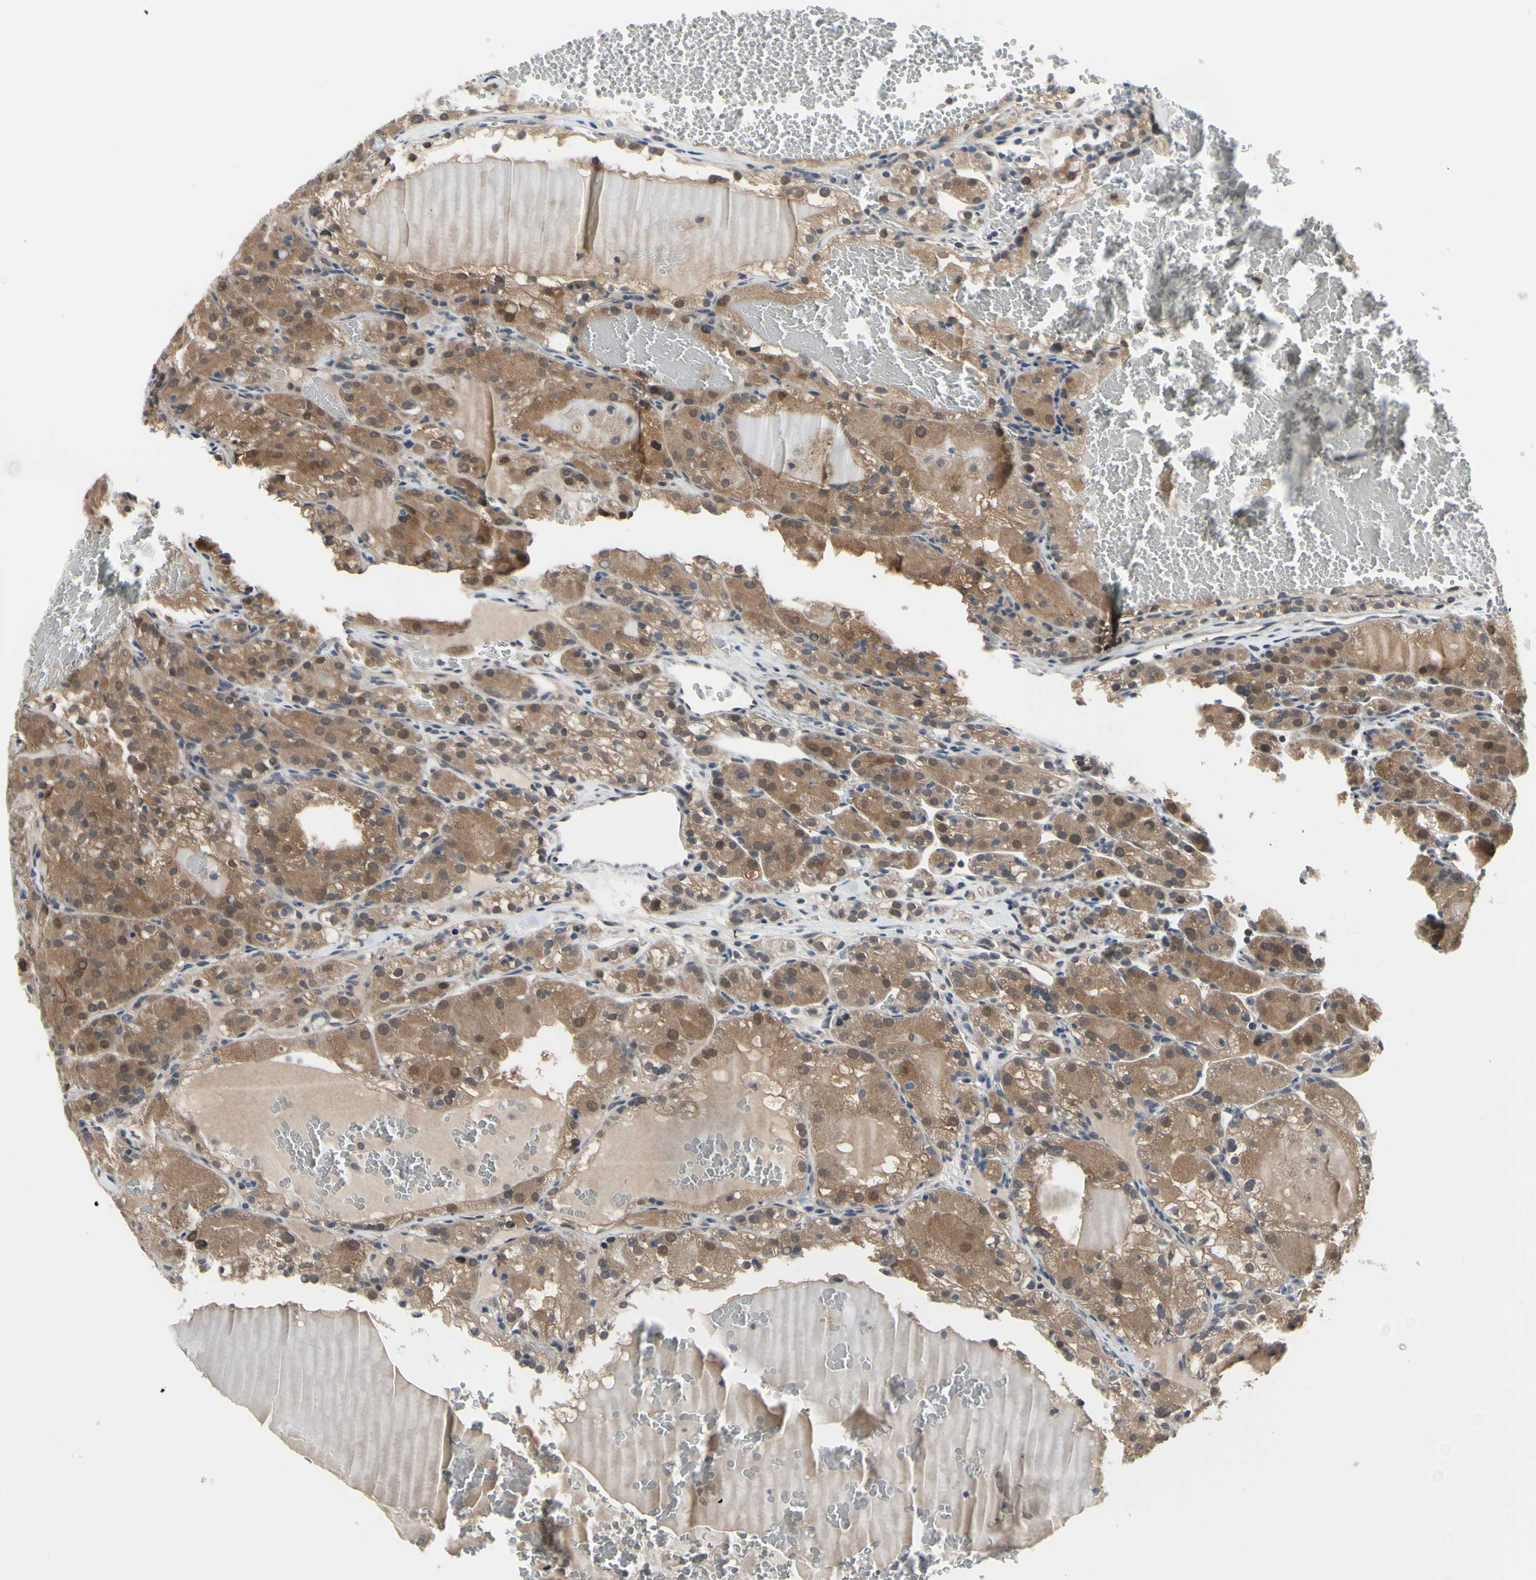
{"staining": {"intensity": "moderate", "quantity": ">75%", "location": "cytoplasmic/membranous"}, "tissue": "renal cancer", "cell_type": "Tumor cells", "image_type": "cancer", "snomed": [{"axis": "morphology", "description": "Normal tissue, NOS"}, {"axis": "morphology", "description": "Adenocarcinoma, NOS"}, {"axis": "topography", "description": "Kidney"}], "caption": "A brown stain shows moderate cytoplasmic/membranous positivity of a protein in human adenocarcinoma (renal) tumor cells.", "gene": "HSPA4", "patient": {"sex": "male", "age": 61}}